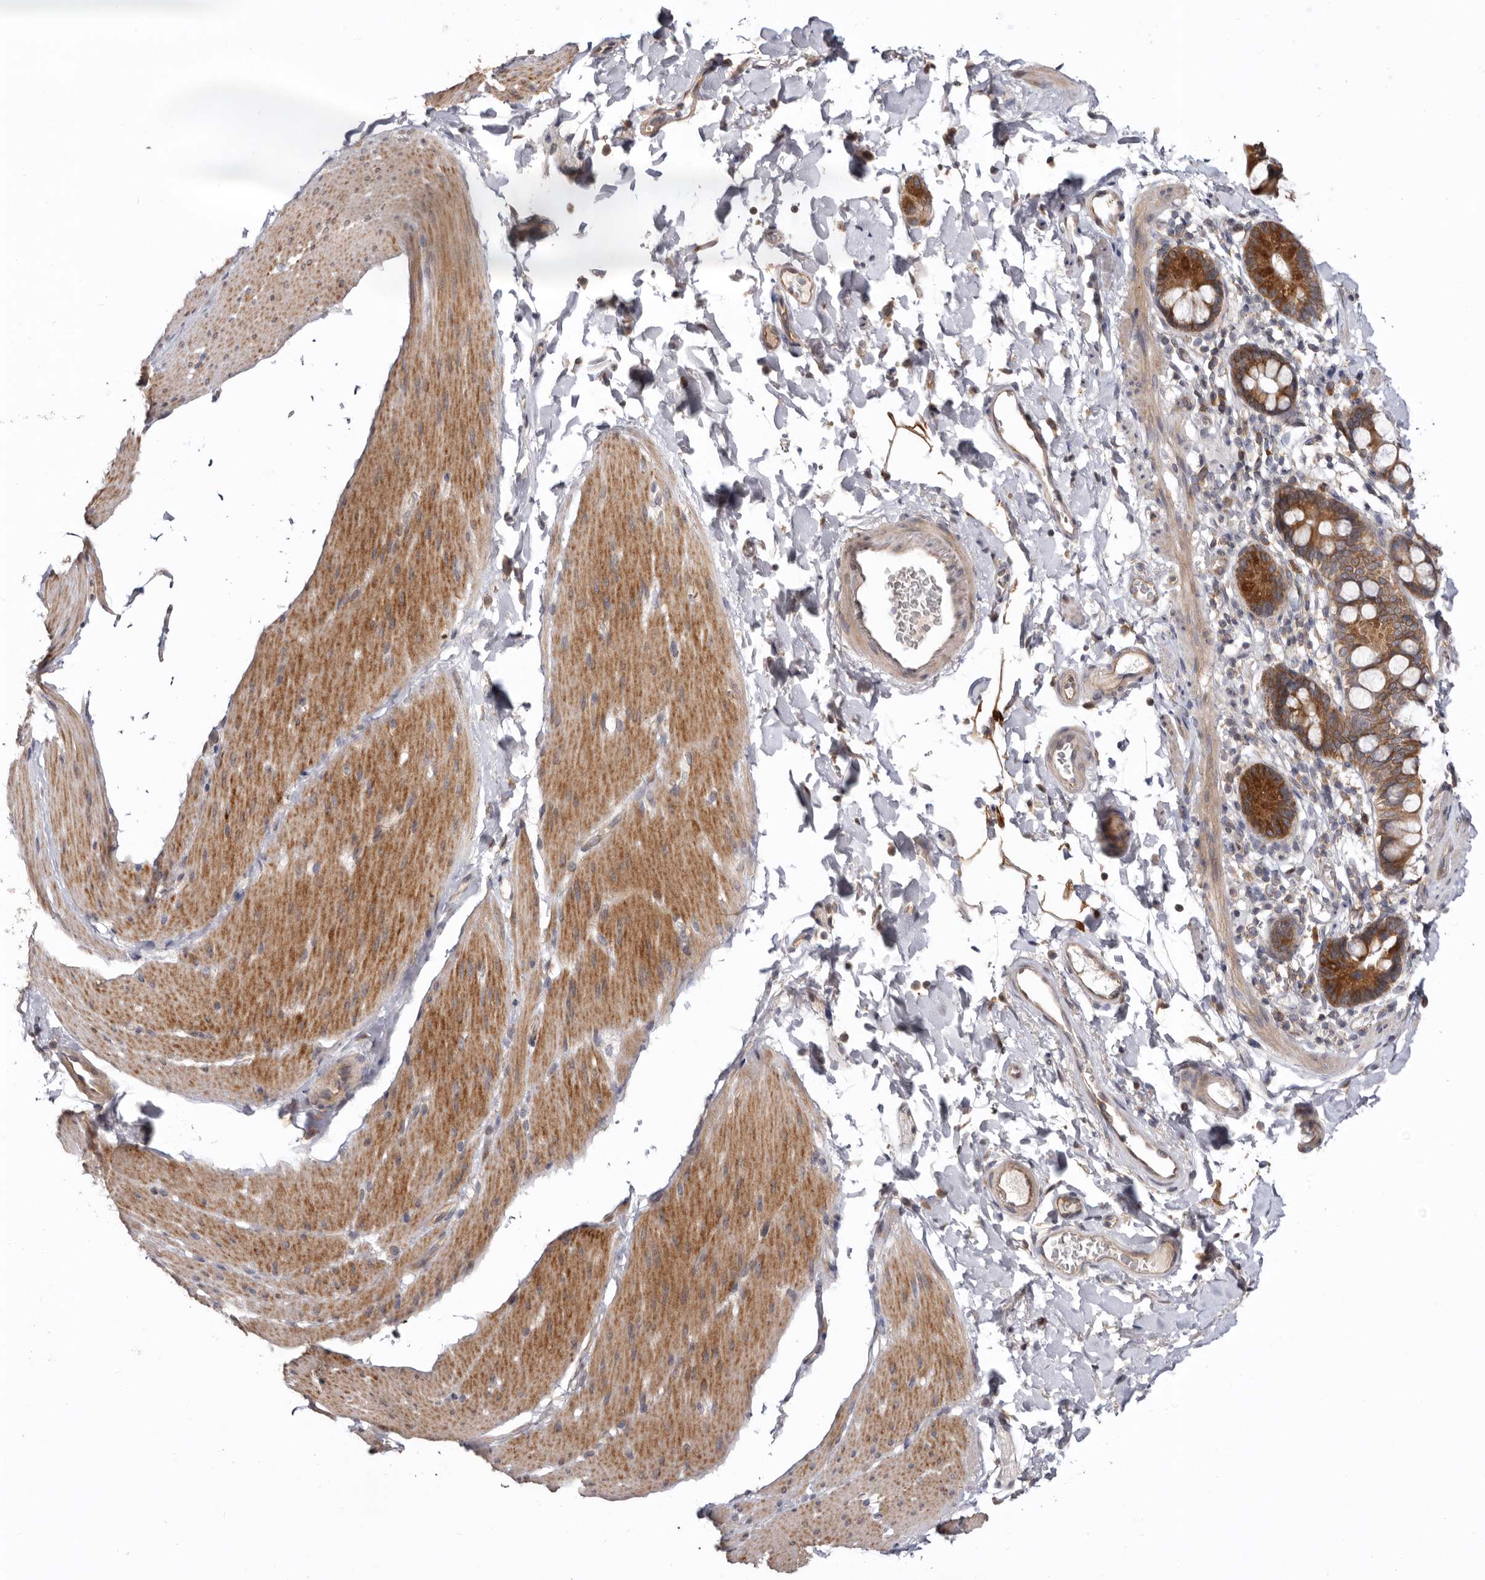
{"staining": {"intensity": "moderate", "quantity": "25%-75%", "location": "cytoplasmic/membranous"}, "tissue": "smooth muscle", "cell_type": "Smooth muscle cells", "image_type": "normal", "snomed": [{"axis": "morphology", "description": "Normal tissue, NOS"}, {"axis": "topography", "description": "Smooth muscle"}, {"axis": "topography", "description": "Small intestine"}], "caption": "A high-resolution histopathology image shows immunohistochemistry staining of benign smooth muscle, which demonstrates moderate cytoplasmic/membranous expression in approximately 25%-75% of smooth muscle cells. (brown staining indicates protein expression, while blue staining denotes nuclei).", "gene": "TMUB1", "patient": {"sex": "female", "age": 84}}